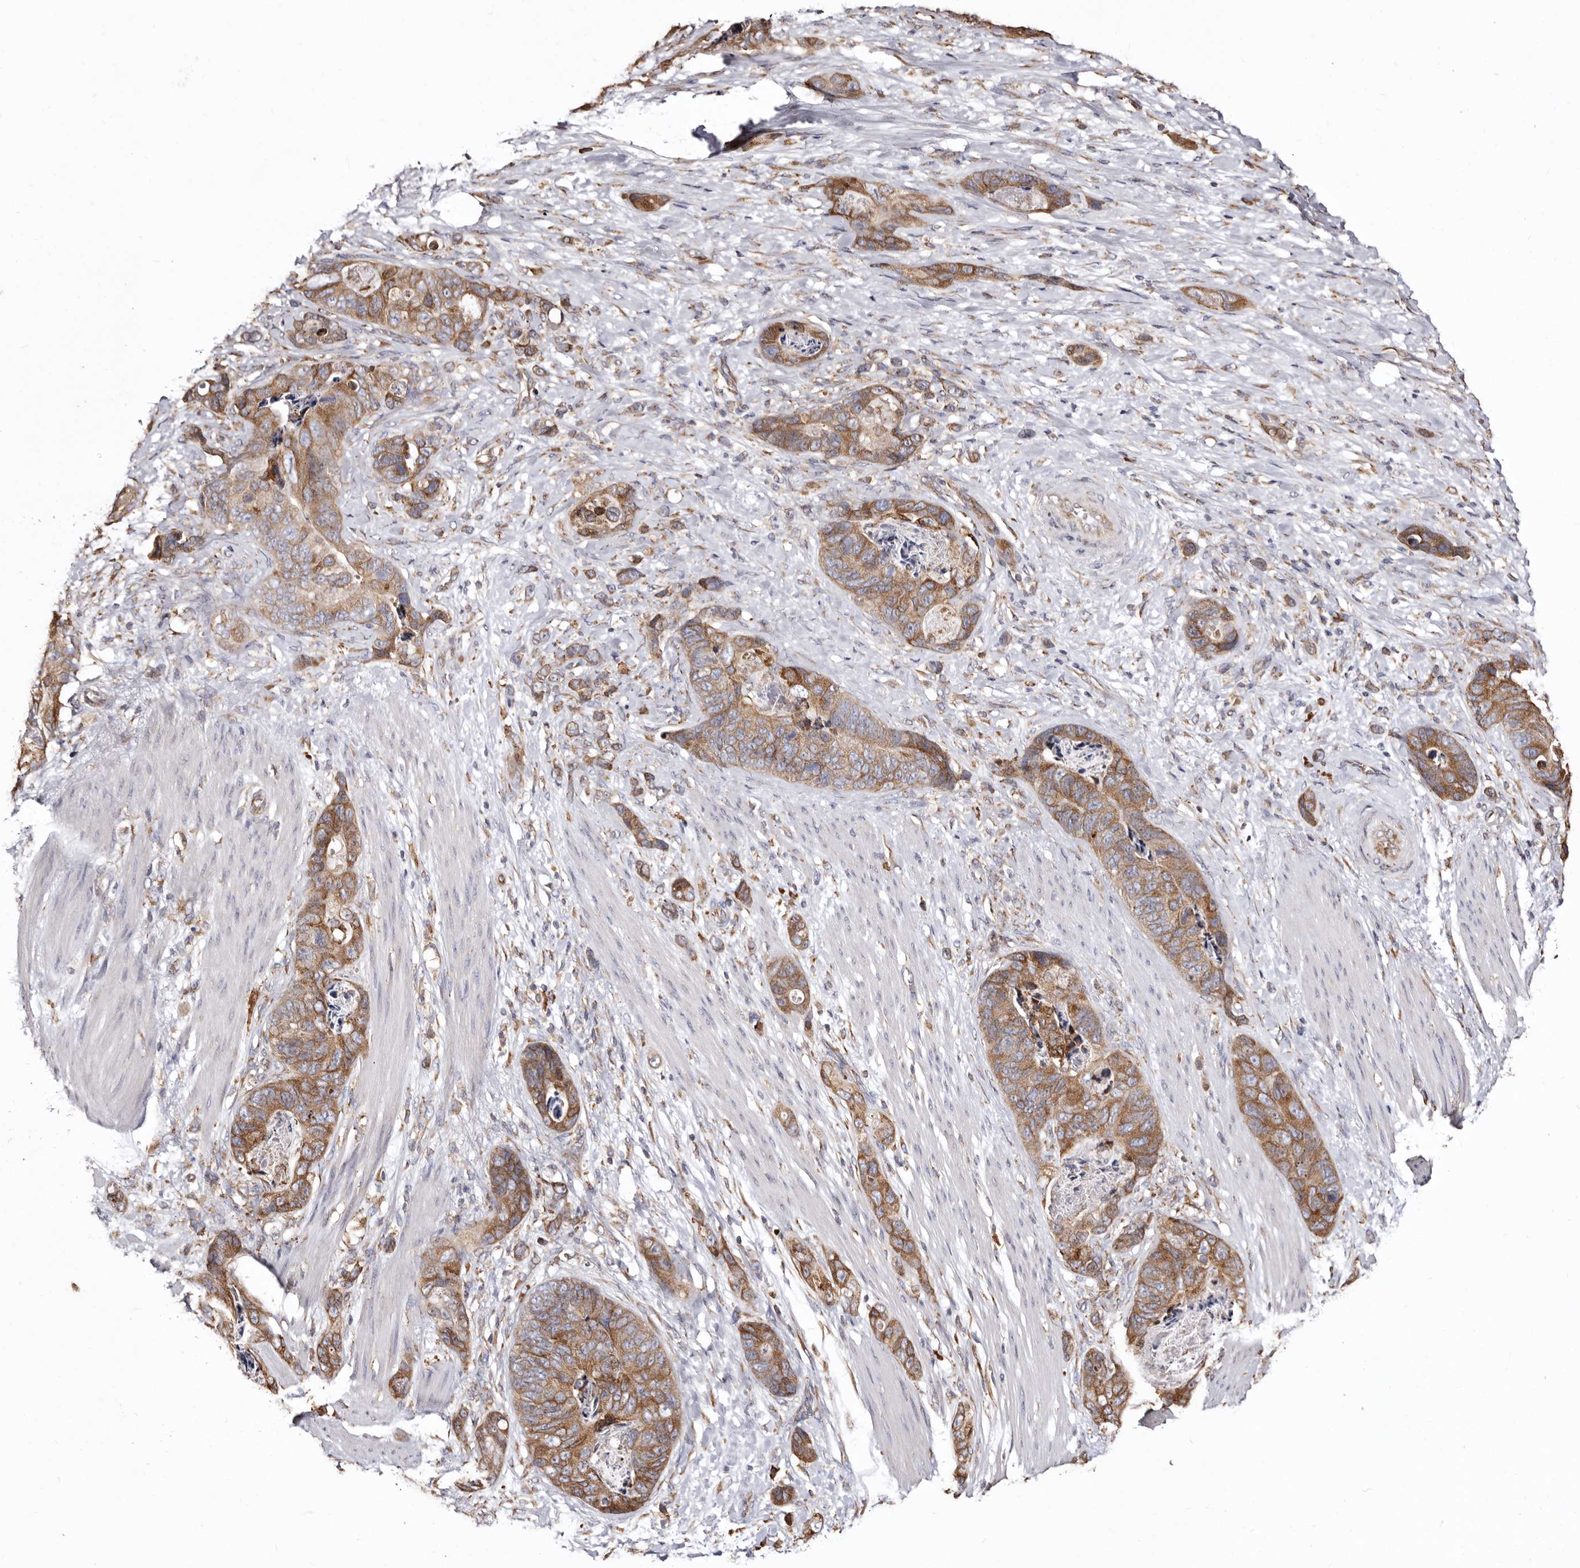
{"staining": {"intensity": "moderate", "quantity": ">75%", "location": "cytoplasmic/membranous"}, "tissue": "stomach cancer", "cell_type": "Tumor cells", "image_type": "cancer", "snomed": [{"axis": "morphology", "description": "Normal tissue, NOS"}, {"axis": "morphology", "description": "Adenocarcinoma, NOS"}, {"axis": "topography", "description": "Stomach"}], "caption": "Protein expression by immunohistochemistry (IHC) displays moderate cytoplasmic/membranous expression in approximately >75% of tumor cells in stomach cancer.", "gene": "ACBD6", "patient": {"sex": "female", "age": 89}}